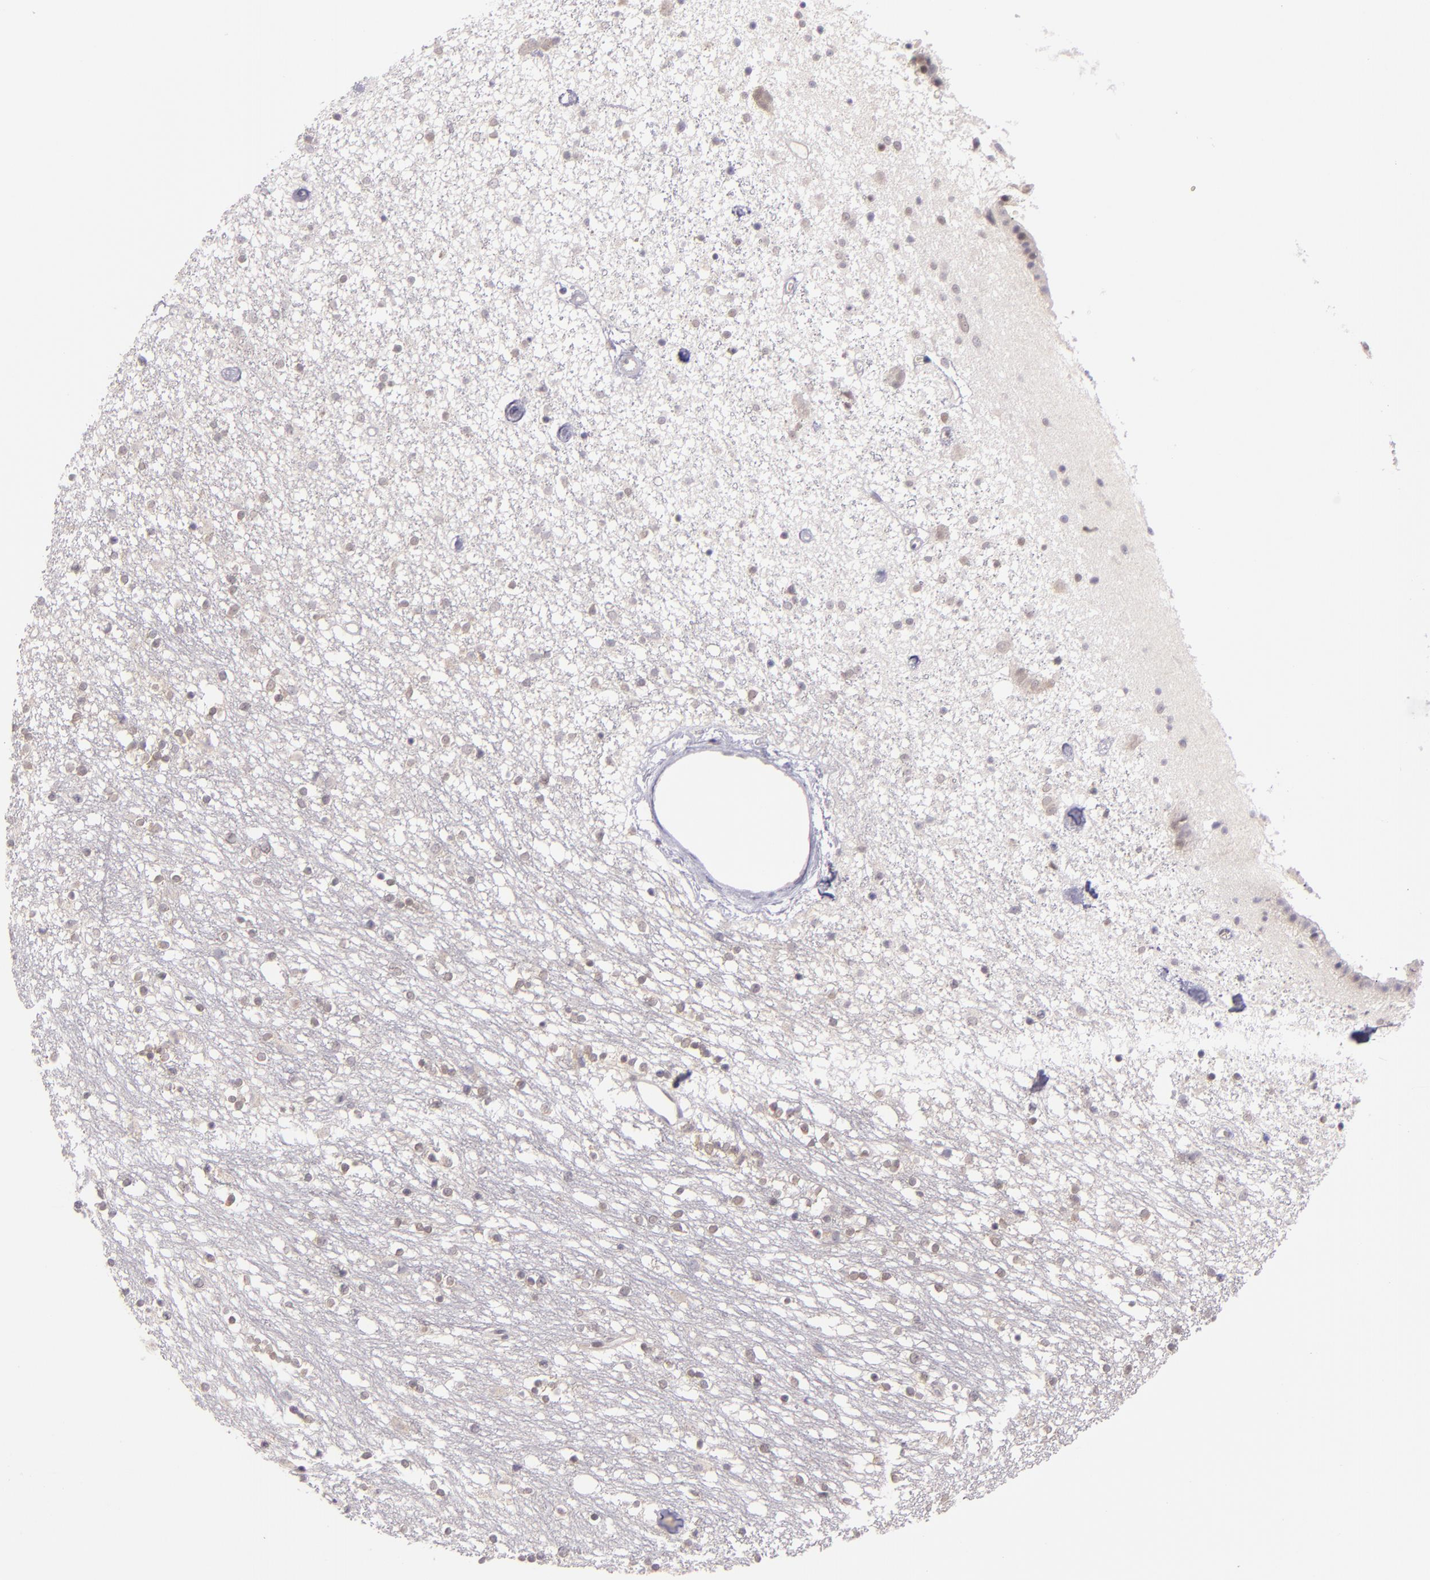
{"staining": {"intensity": "negative", "quantity": "none", "location": "none"}, "tissue": "caudate", "cell_type": "Glial cells", "image_type": "normal", "snomed": [{"axis": "morphology", "description": "Normal tissue, NOS"}, {"axis": "topography", "description": "Lateral ventricle wall"}], "caption": "Immunohistochemistry of unremarkable human caudate reveals no staining in glial cells.", "gene": "CSE1L", "patient": {"sex": "female", "age": 54}}